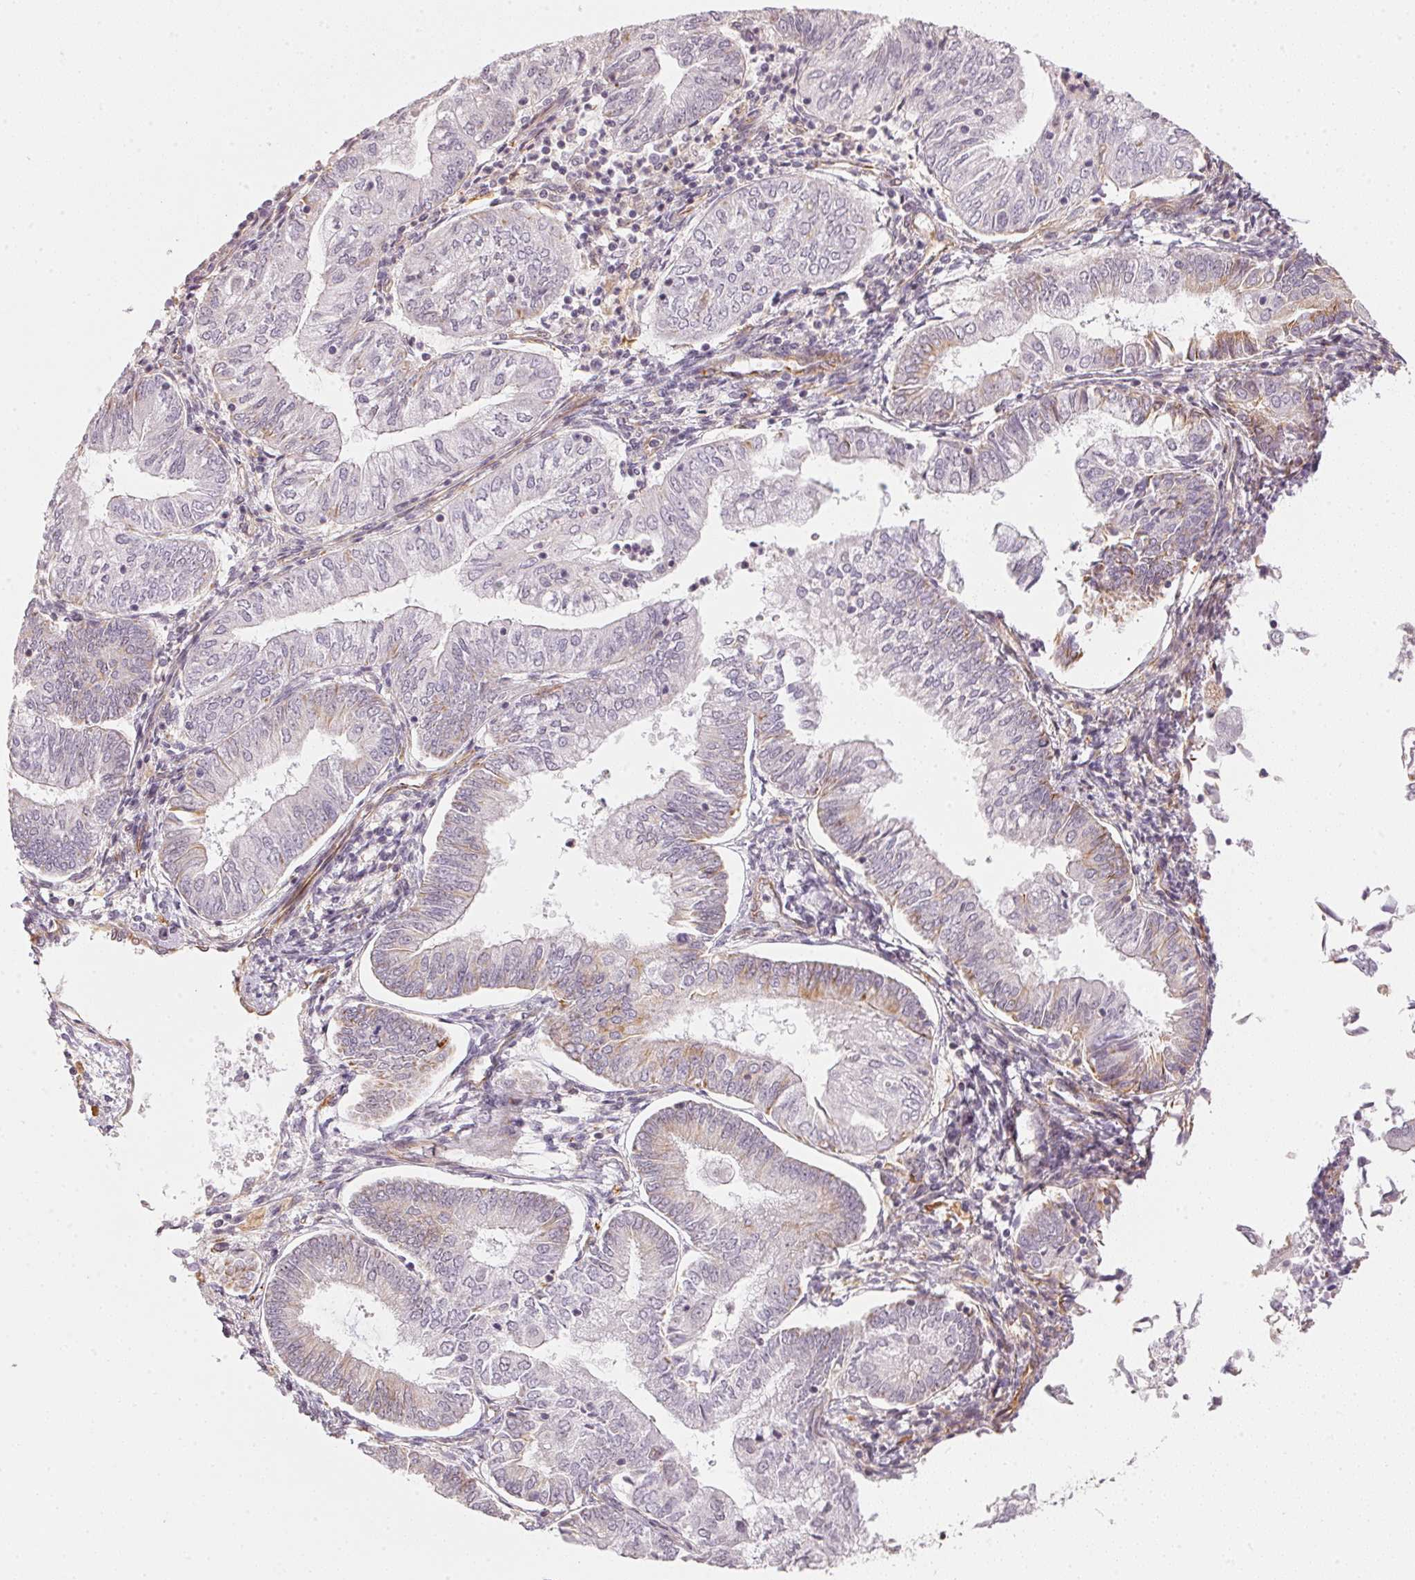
{"staining": {"intensity": "weak", "quantity": "<25%", "location": "cytoplasmic/membranous"}, "tissue": "endometrial cancer", "cell_type": "Tumor cells", "image_type": "cancer", "snomed": [{"axis": "morphology", "description": "Adenocarcinoma, NOS"}, {"axis": "topography", "description": "Endometrium"}], "caption": "Immunohistochemistry (IHC) of endometrial cancer displays no staining in tumor cells. (DAB immunohistochemistry with hematoxylin counter stain).", "gene": "FOXR2", "patient": {"sex": "female", "age": 55}}